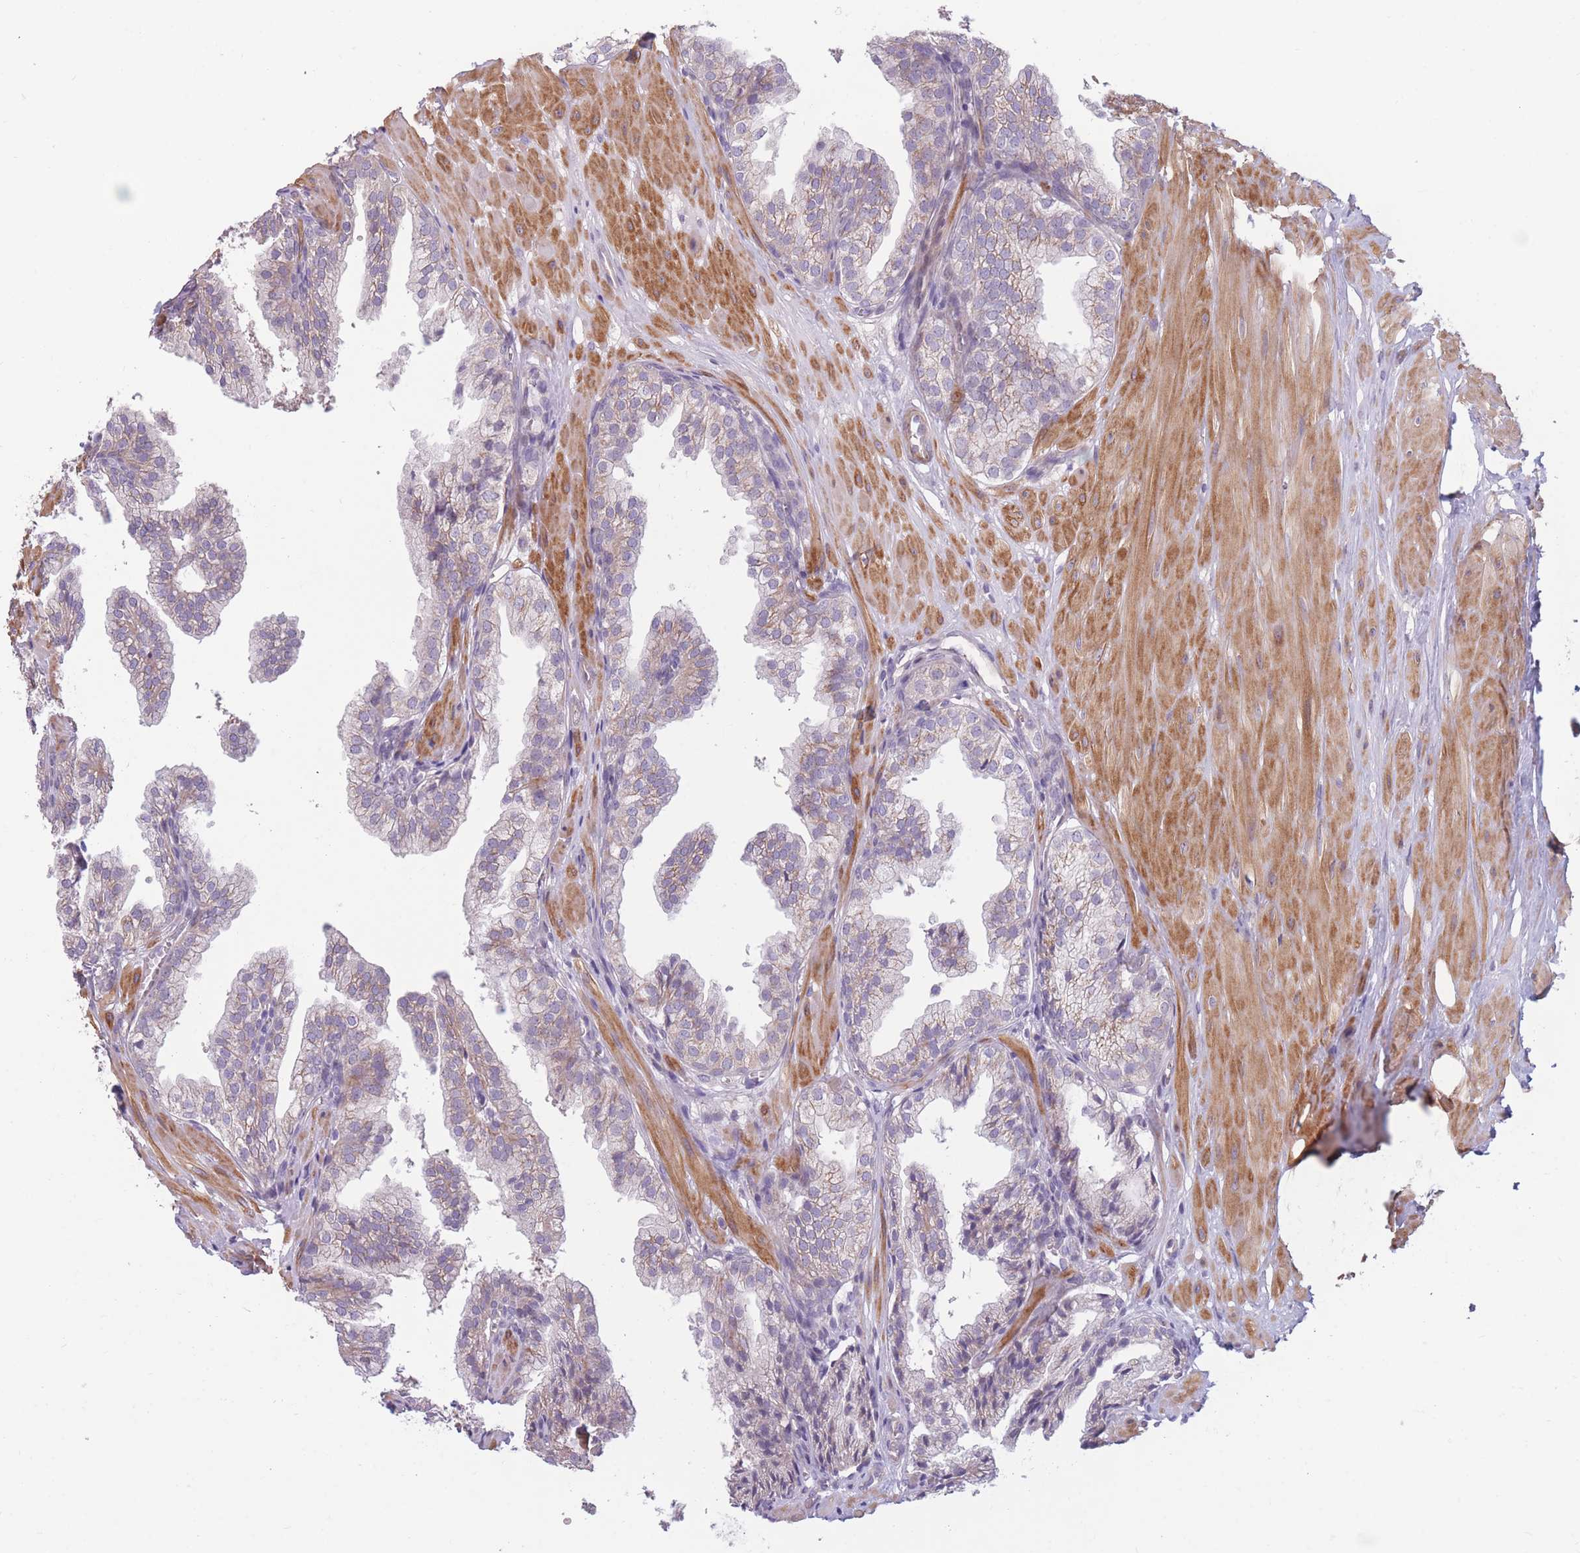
{"staining": {"intensity": "weak", "quantity": "25%-75%", "location": "cytoplasmic/membranous"}, "tissue": "prostate", "cell_type": "Glandular cells", "image_type": "normal", "snomed": [{"axis": "morphology", "description": "Normal tissue, NOS"}, {"axis": "topography", "description": "Prostate"}, {"axis": "topography", "description": "Peripheral nerve tissue"}], "caption": "IHC photomicrograph of normal prostate: prostate stained using immunohistochemistry (IHC) displays low levels of weak protein expression localized specifically in the cytoplasmic/membranous of glandular cells, appearing as a cytoplasmic/membranous brown color.", "gene": "CCNQ", "patient": {"sex": "male", "age": 55}}